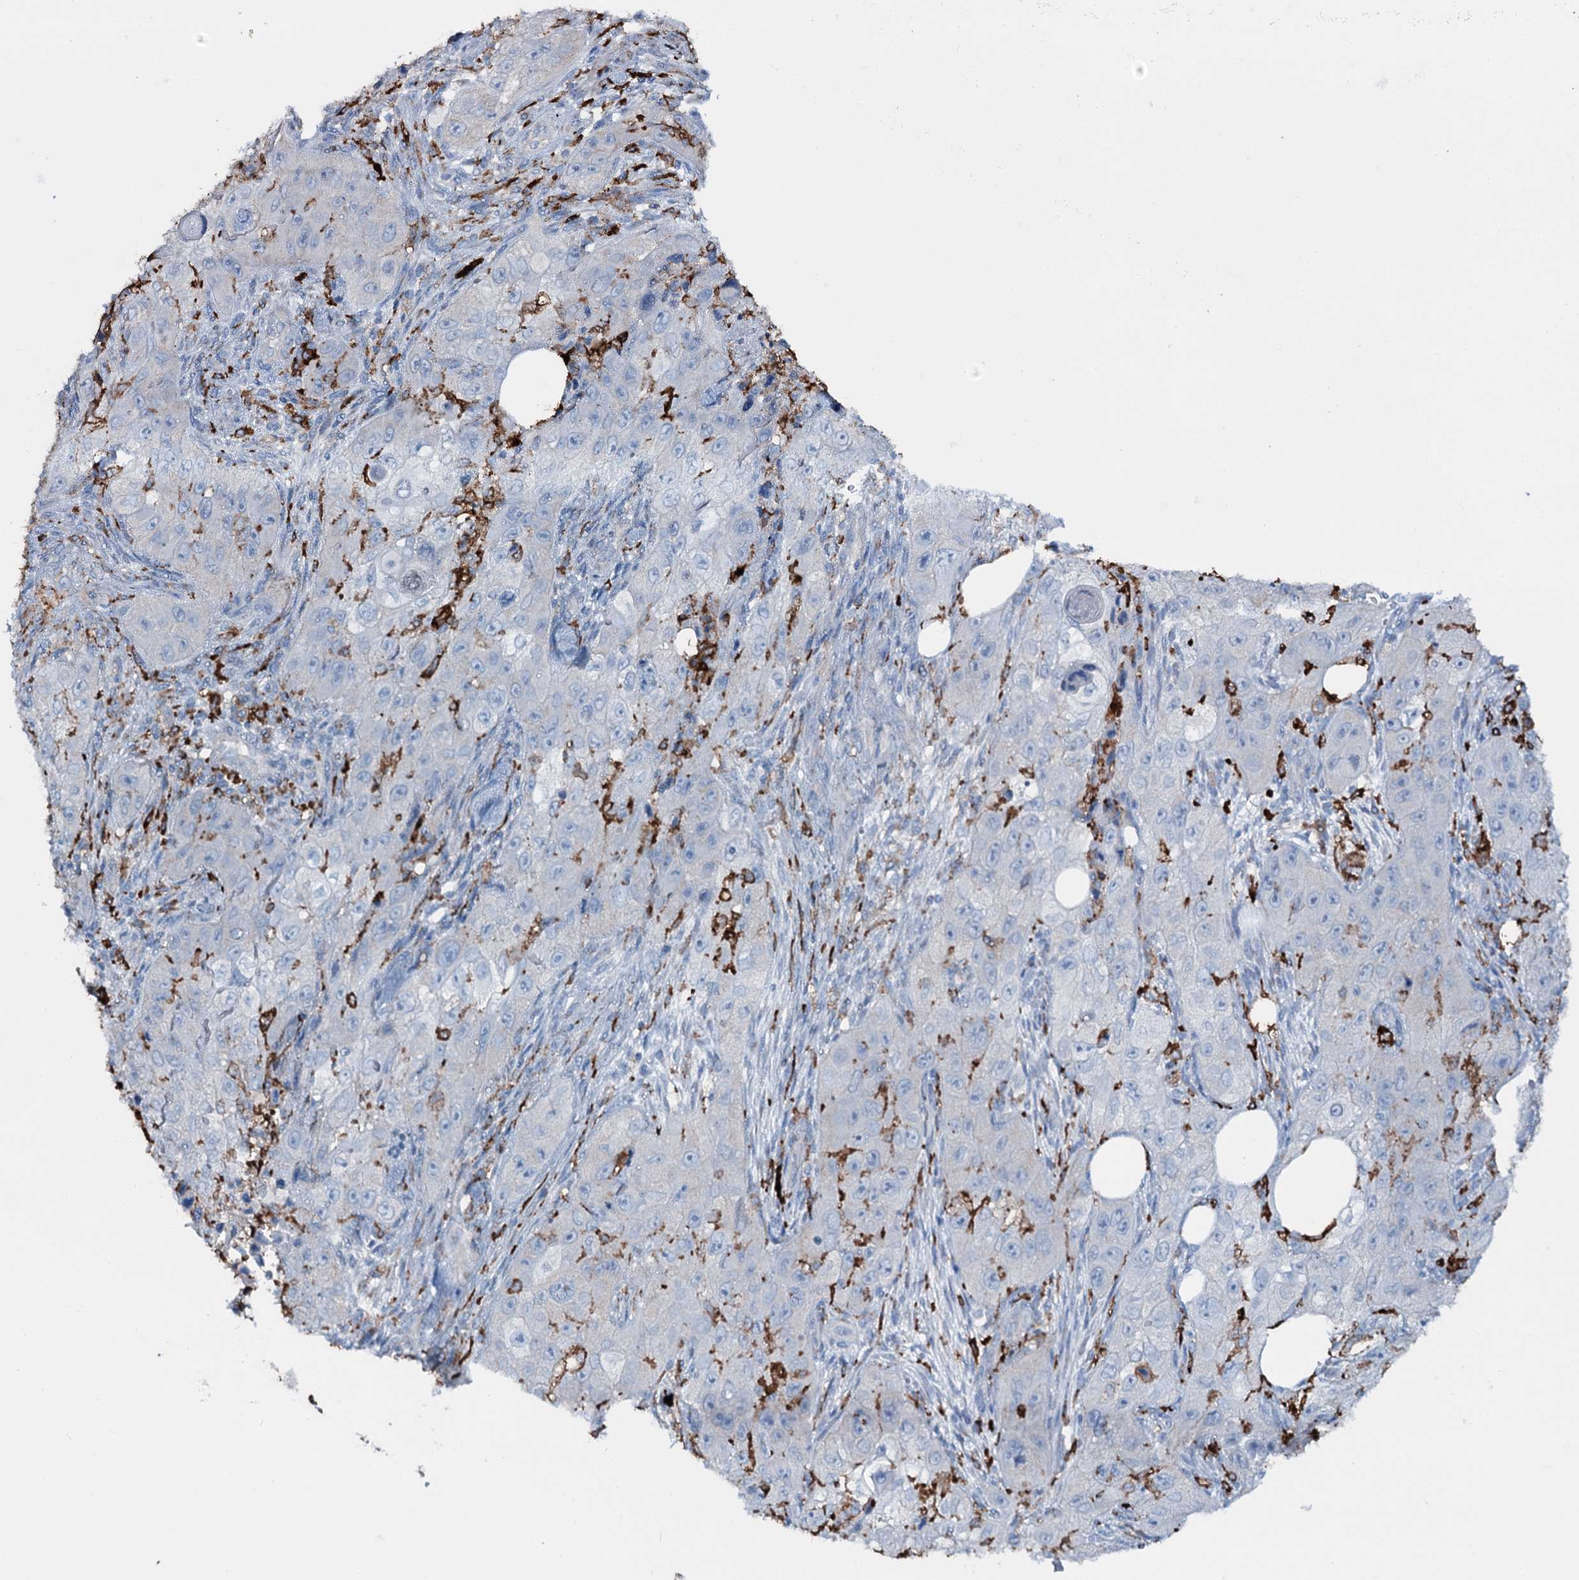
{"staining": {"intensity": "negative", "quantity": "none", "location": "none"}, "tissue": "skin cancer", "cell_type": "Tumor cells", "image_type": "cancer", "snomed": [{"axis": "morphology", "description": "Squamous cell carcinoma, NOS"}, {"axis": "topography", "description": "Skin"}, {"axis": "topography", "description": "Subcutis"}], "caption": "Protein analysis of skin squamous cell carcinoma displays no significant positivity in tumor cells.", "gene": "OSBPL2", "patient": {"sex": "male", "age": 73}}